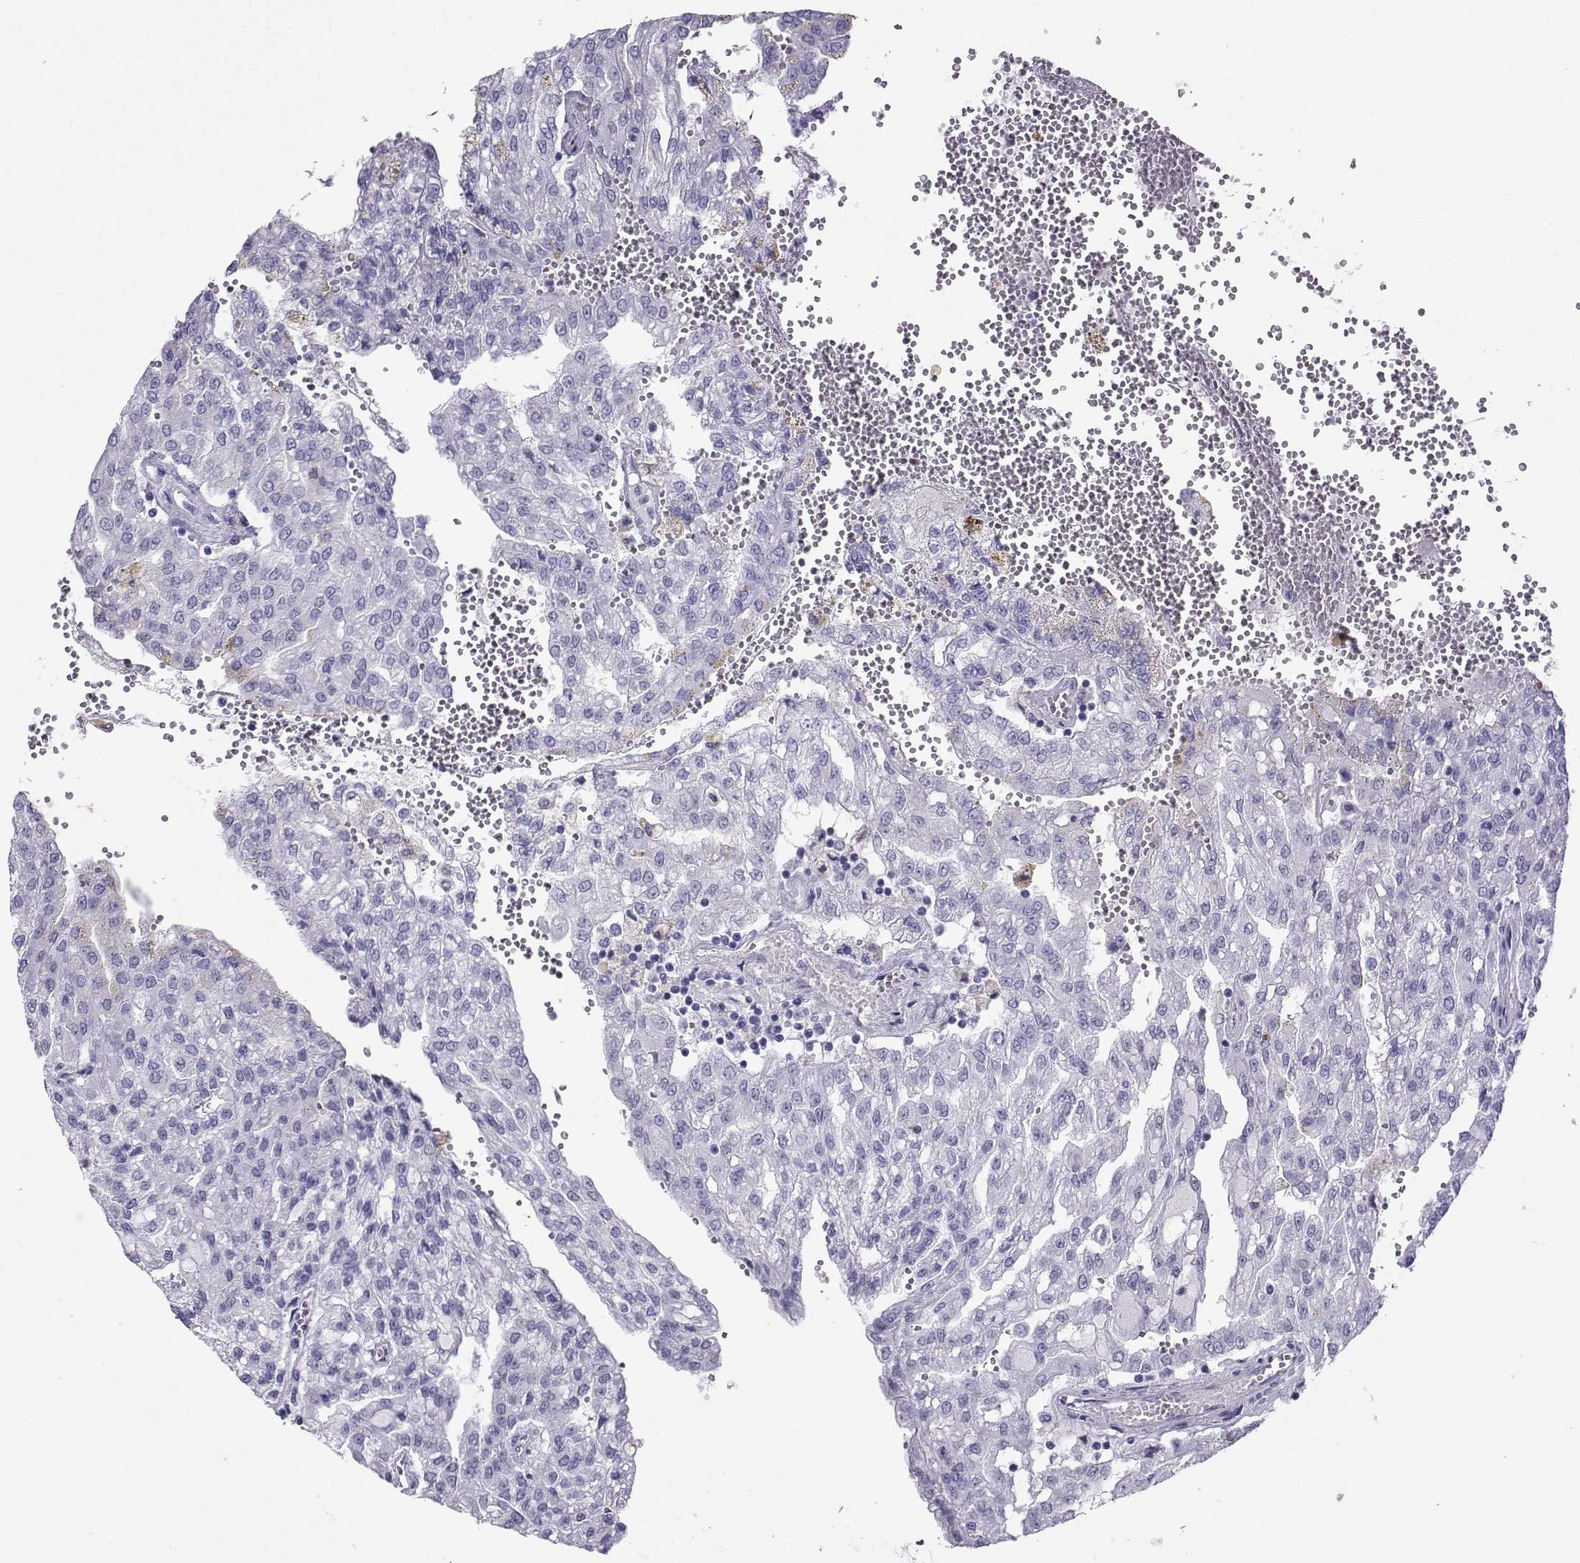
{"staining": {"intensity": "negative", "quantity": "none", "location": "none"}, "tissue": "renal cancer", "cell_type": "Tumor cells", "image_type": "cancer", "snomed": [{"axis": "morphology", "description": "Adenocarcinoma, NOS"}, {"axis": "topography", "description": "Kidney"}], "caption": "A high-resolution histopathology image shows immunohistochemistry (IHC) staining of renal cancer, which exhibits no significant staining in tumor cells.", "gene": "LORICRIN", "patient": {"sex": "male", "age": 63}}